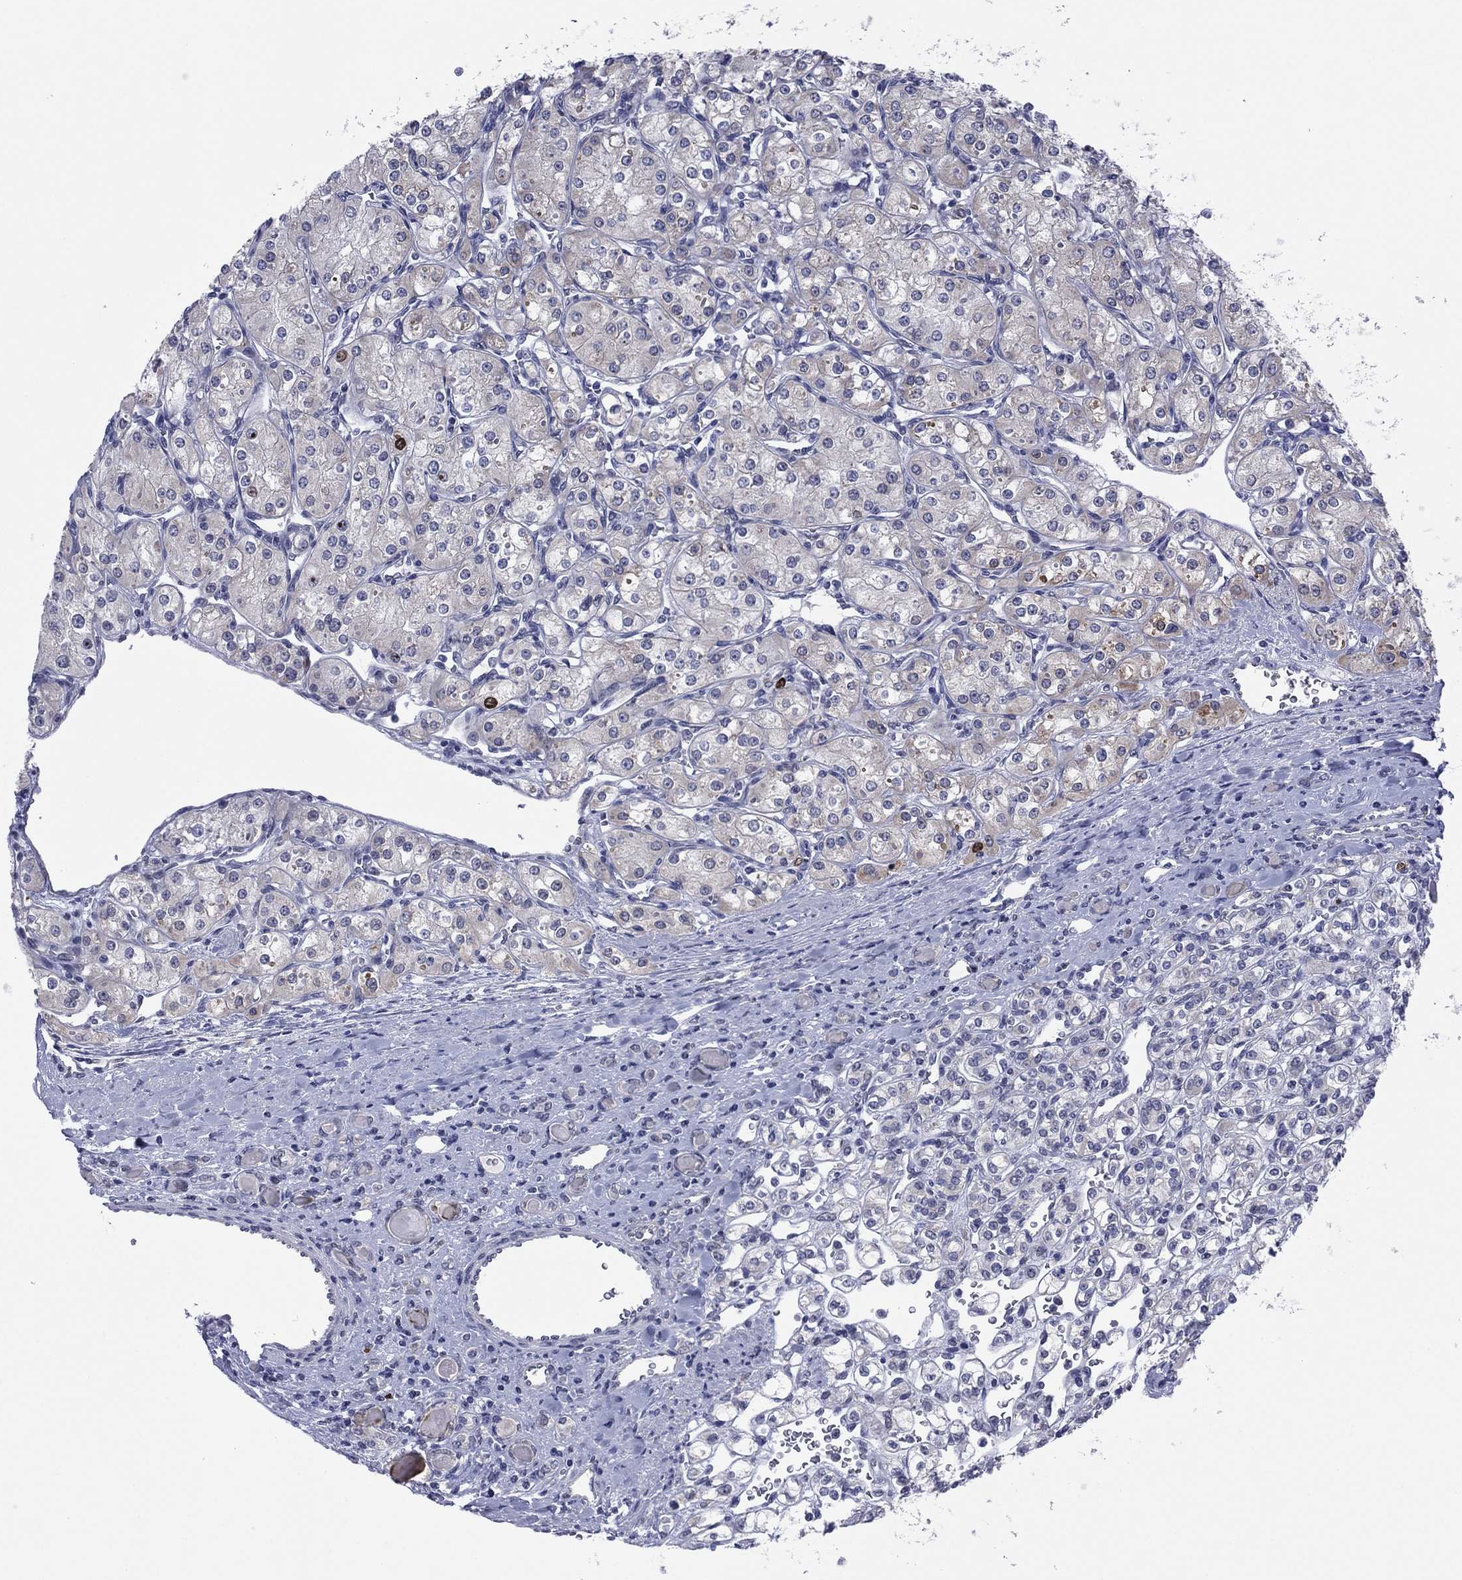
{"staining": {"intensity": "strong", "quantity": "<25%", "location": "nuclear"}, "tissue": "renal cancer", "cell_type": "Tumor cells", "image_type": "cancer", "snomed": [{"axis": "morphology", "description": "Adenocarcinoma, NOS"}, {"axis": "topography", "description": "Kidney"}], "caption": "Immunohistochemical staining of human renal cancer shows strong nuclear protein expression in approximately <25% of tumor cells.", "gene": "CDCA5", "patient": {"sex": "male", "age": 77}}